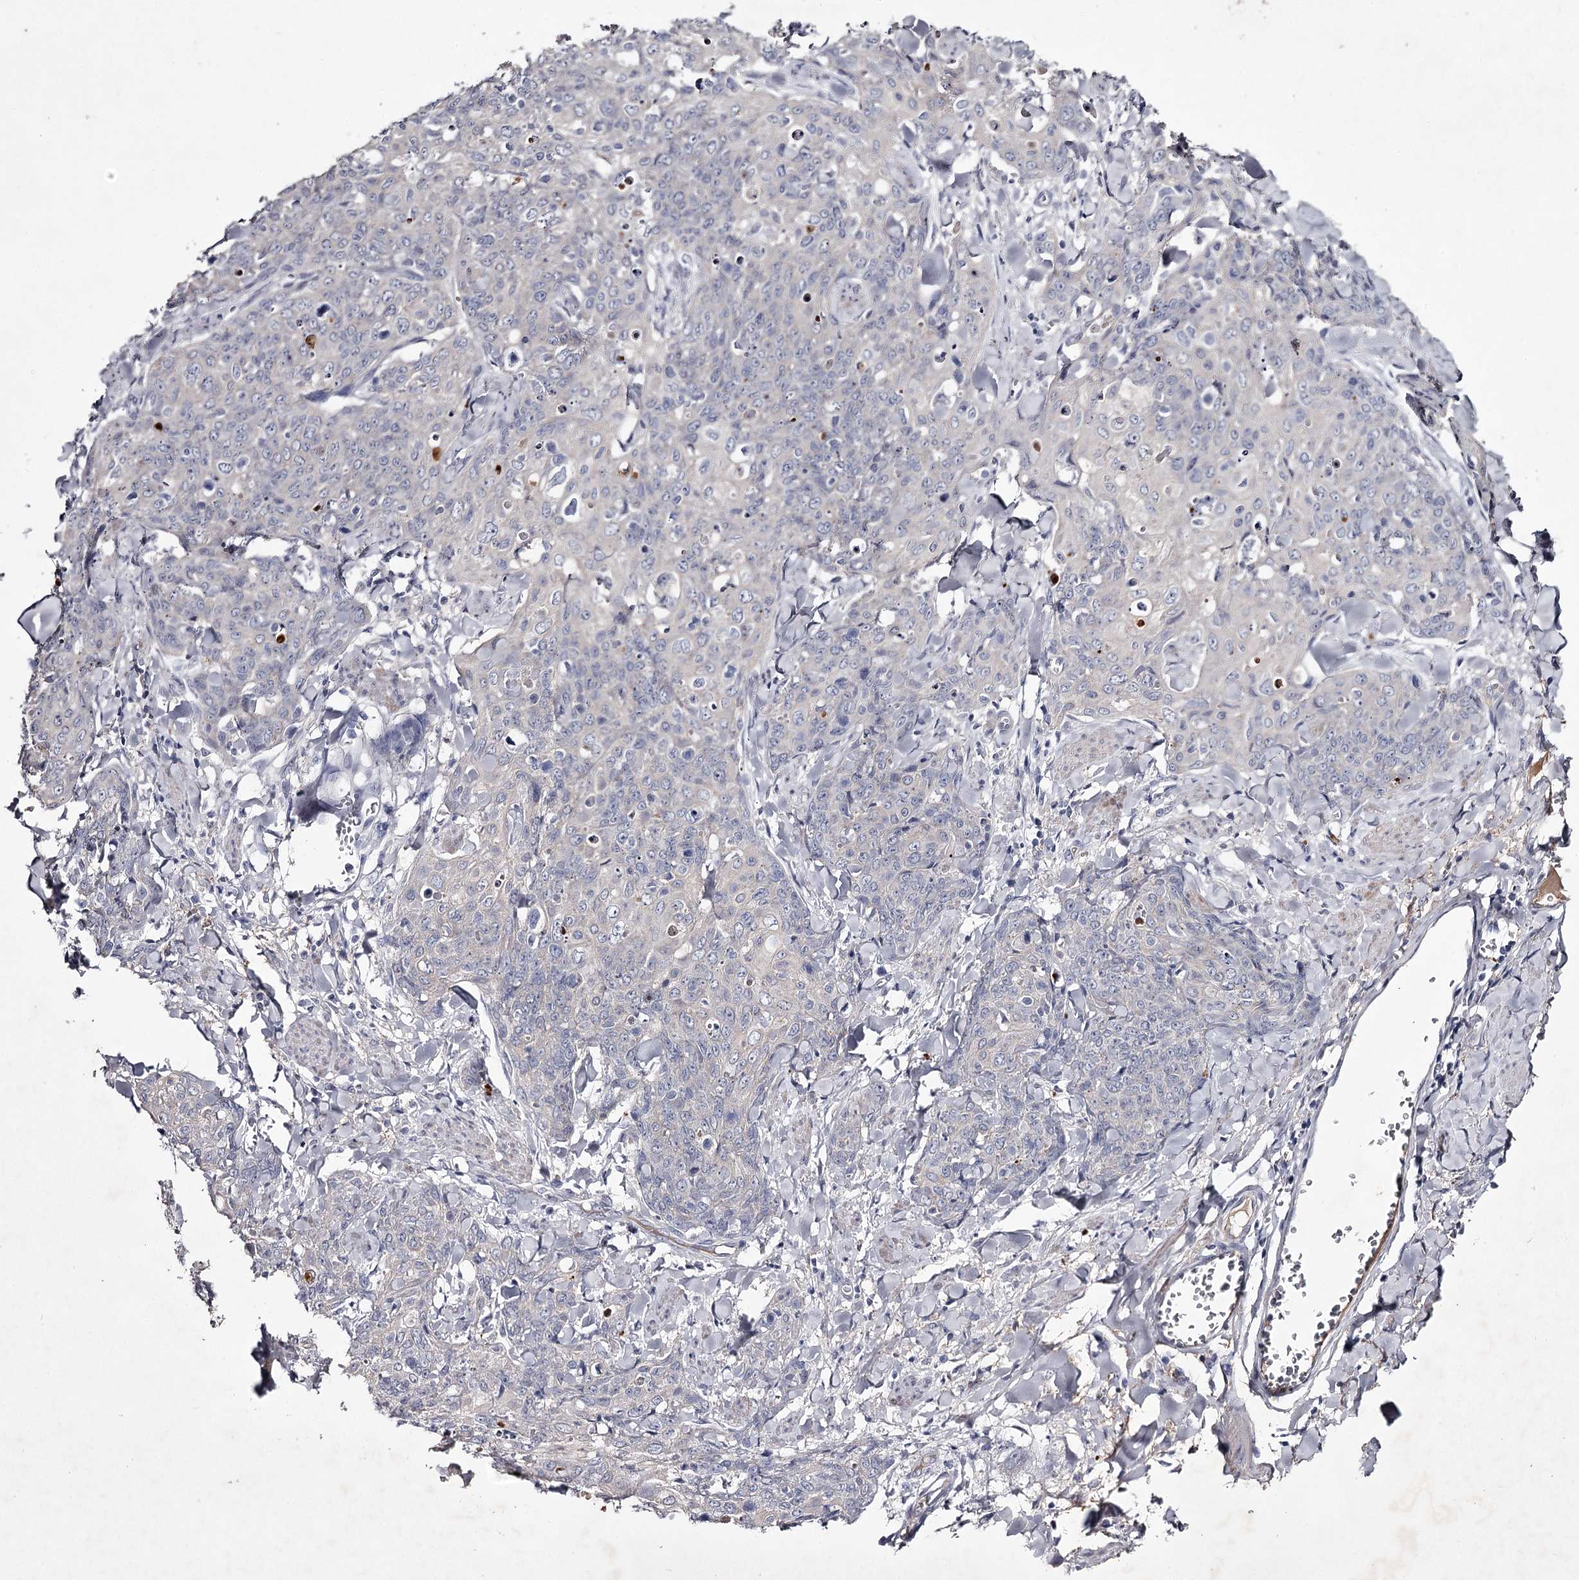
{"staining": {"intensity": "negative", "quantity": "none", "location": "none"}, "tissue": "skin cancer", "cell_type": "Tumor cells", "image_type": "cancer", "snomed": [{"axis": "morphology", "description": "Squamous cell carcinoma, NOS"}, {"axis": "topography", "description": "Skin"}, {"axis": "topography", "description": "Vulva"}], "caption": "There is no significant positivity in tumor cells of skin cancer. (DAB (3,3'-diaminobenzidine) immunohistochemistry, high magnification).", "gene": "FDXACB1", "patient": {"sex": "female", "age": 85}}